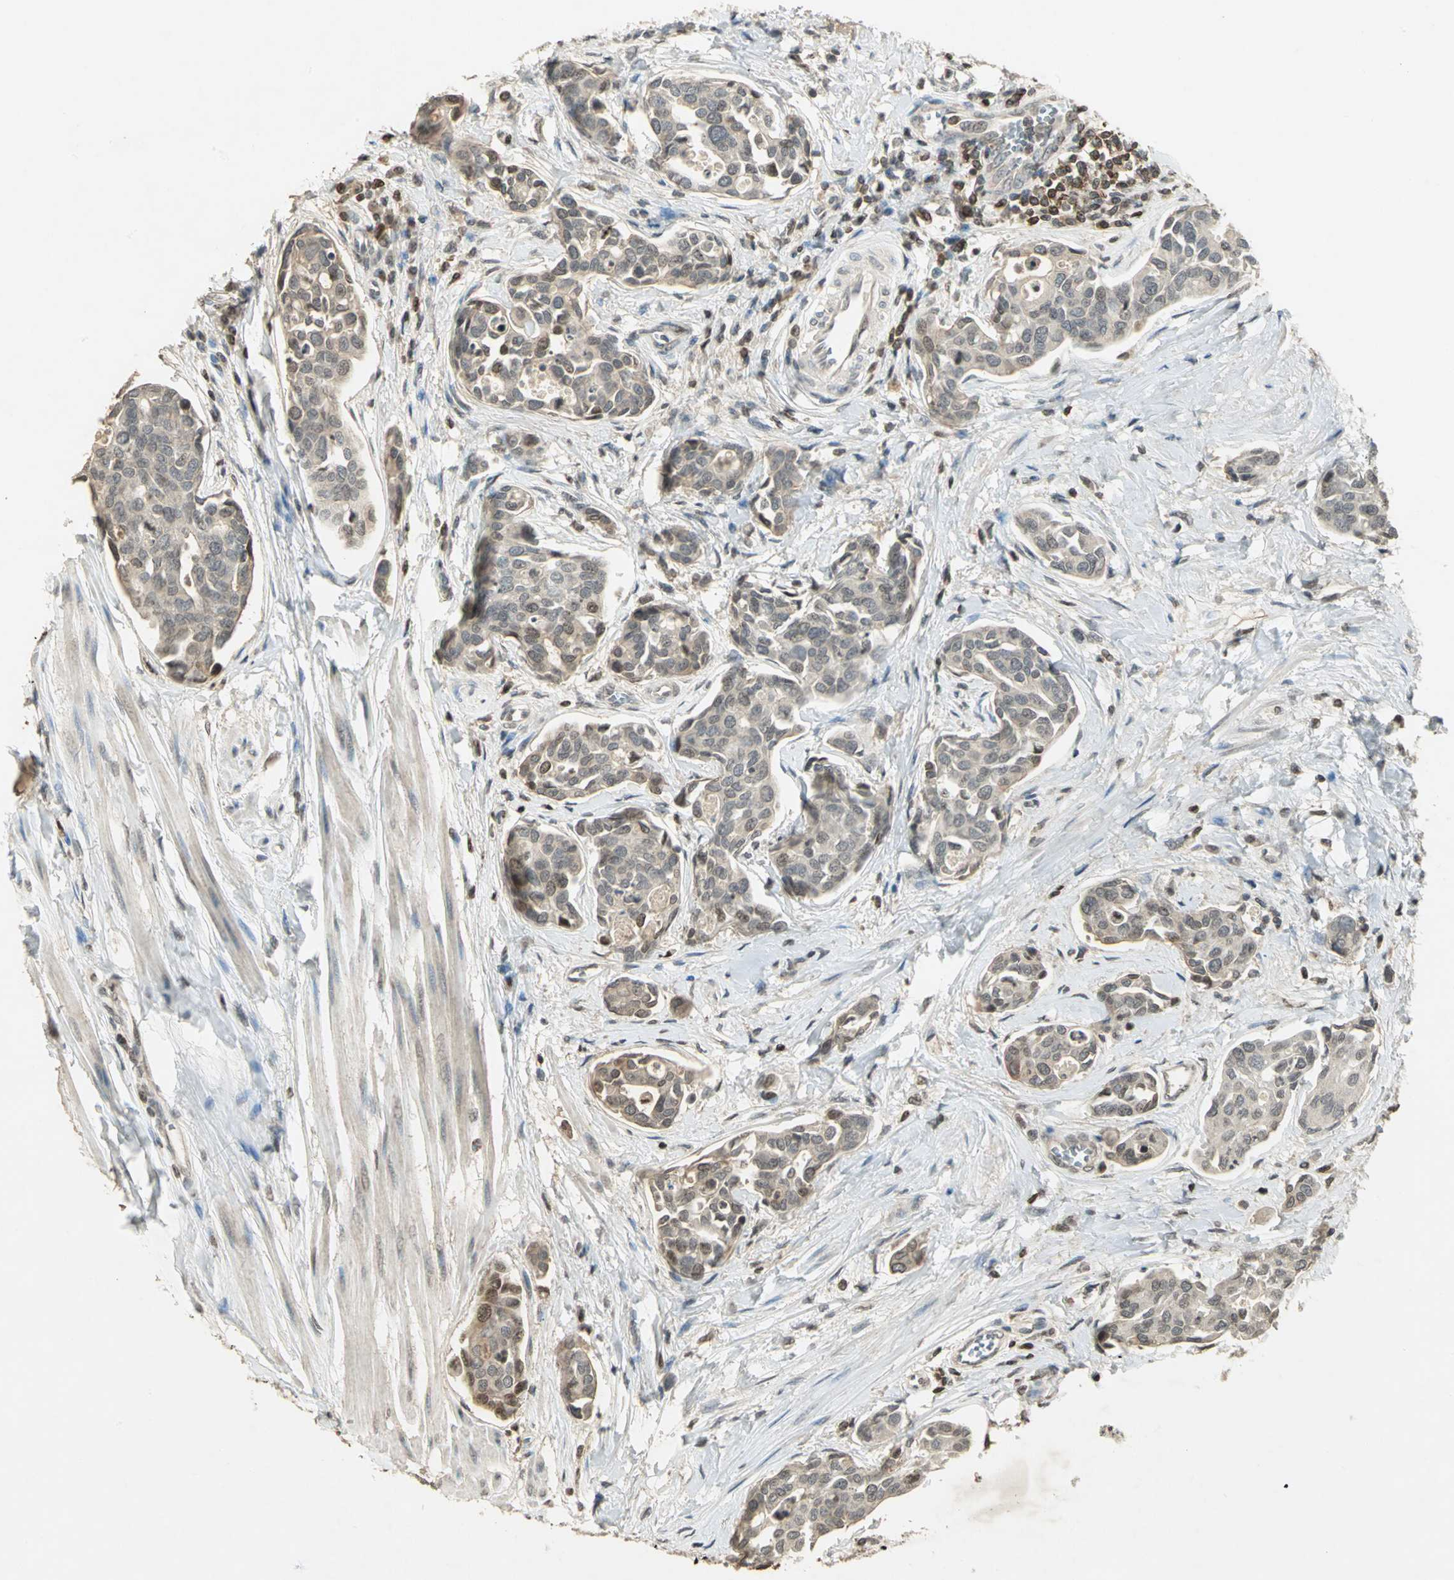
{"staining": {"intensity": "weak", "quantity": "<25%", "location": "cytoplasmic/membranous"}, "tissue": "urothelial cancer", "cell_type": "Tumor cells", "image_type": "cancer", "snomed": [{"axis": "morphology", "description": "Urothelial carcinoma, High grade"}, {"axis": "topography", "description": "Urinary bladder"}], "caption": "Tumor cells are negative for brown protein staining in high-grade urothelial carcinoma.", "gene": "IL16", "patient": {"sex": "male", "age": 78}}